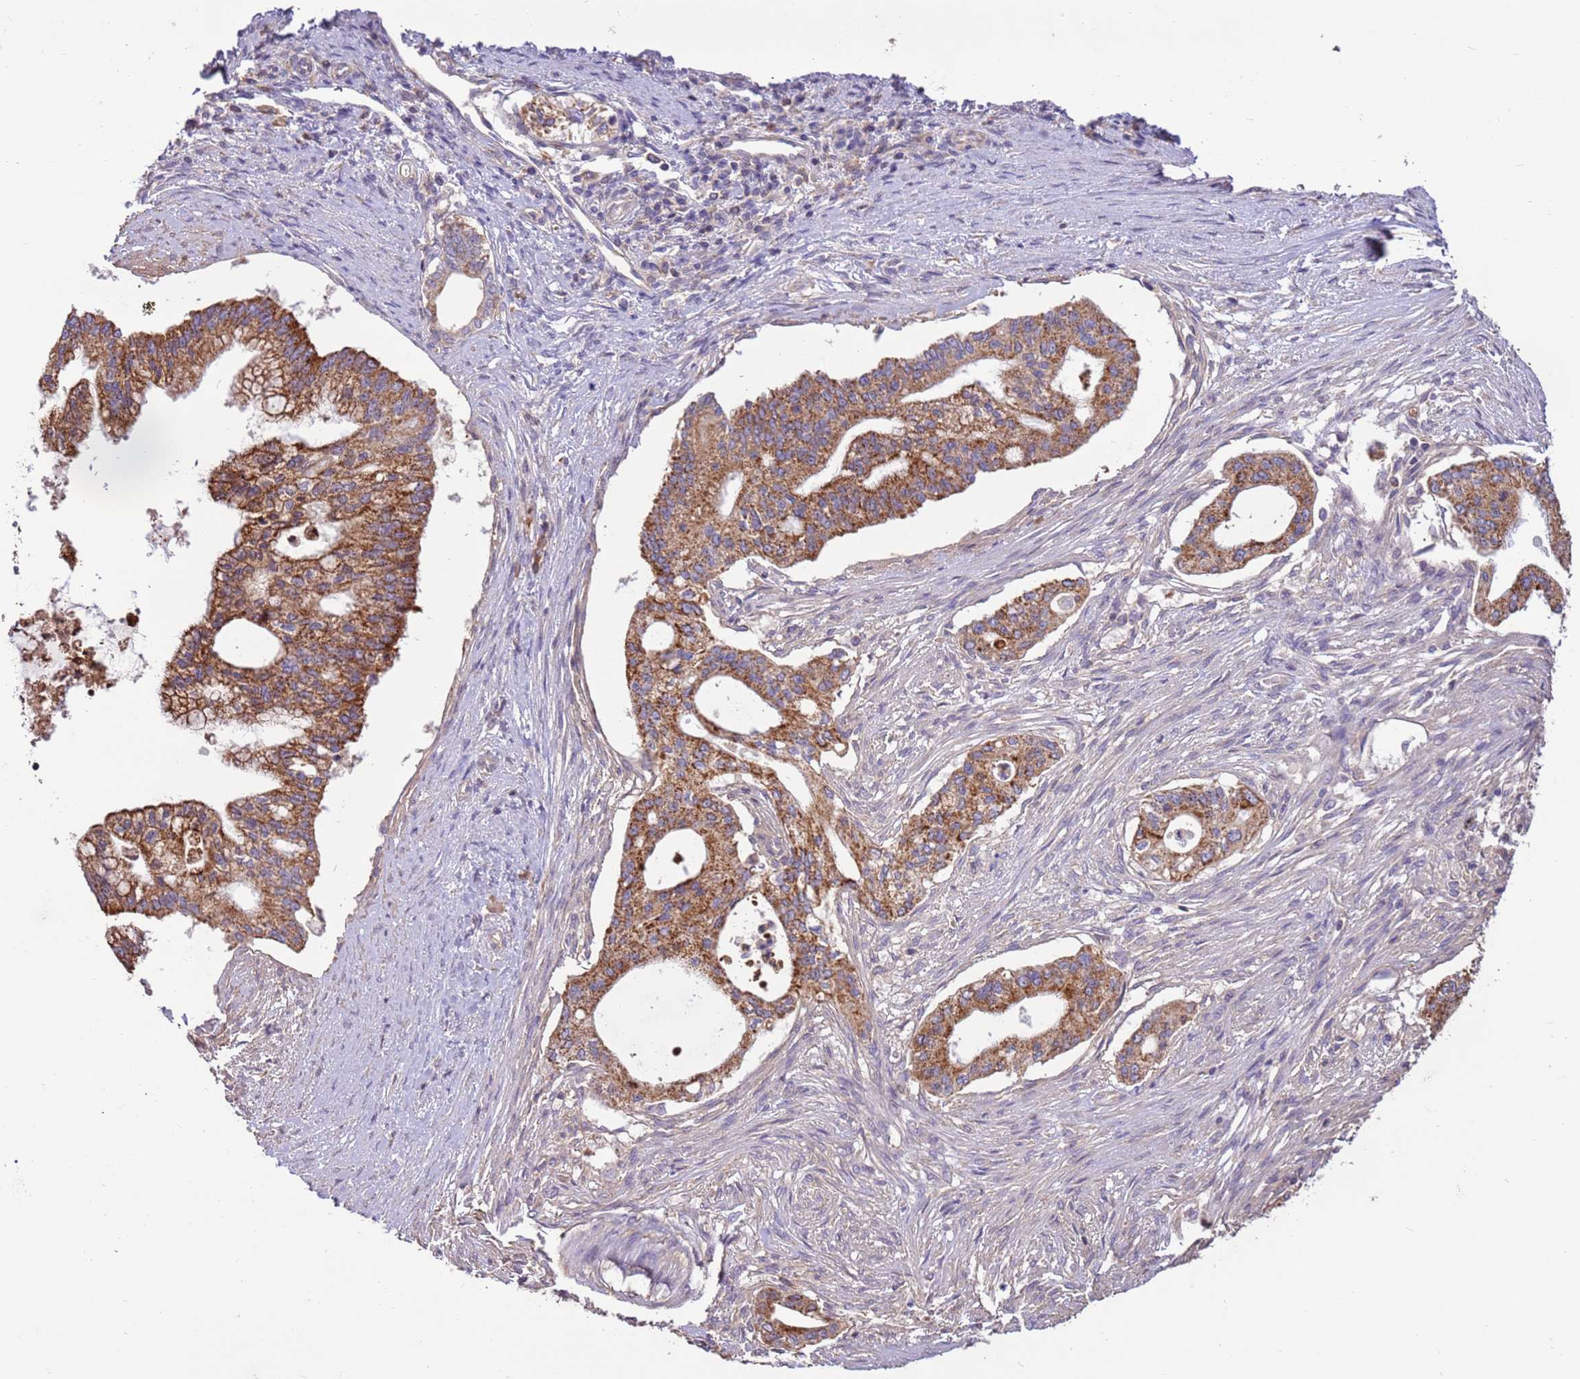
{"staining": {"intensity": "moderate", "quantity": ">75%", "location": "cytoplasmic/membranous"}, "tissue": "pancreatic cancer", "cell_type": "Tumor cells", "image_type": "cancer", "snomed": [{"axis": "morphology", "description": "Adenocarcinoma, NOS"}, {"axis": "topography", "description": "Pancreas"}], "caption": "Immunohistochemistry micrograph of human pancreatic cancer (adenocarcinoma) stained for a protein (brown), which displays medium levels of moderate cytoplasmic/membranous positivity in about >75% of tumor cells.", "gene": "EVA1B", "patient": {"sex": "male", "age": 46}}